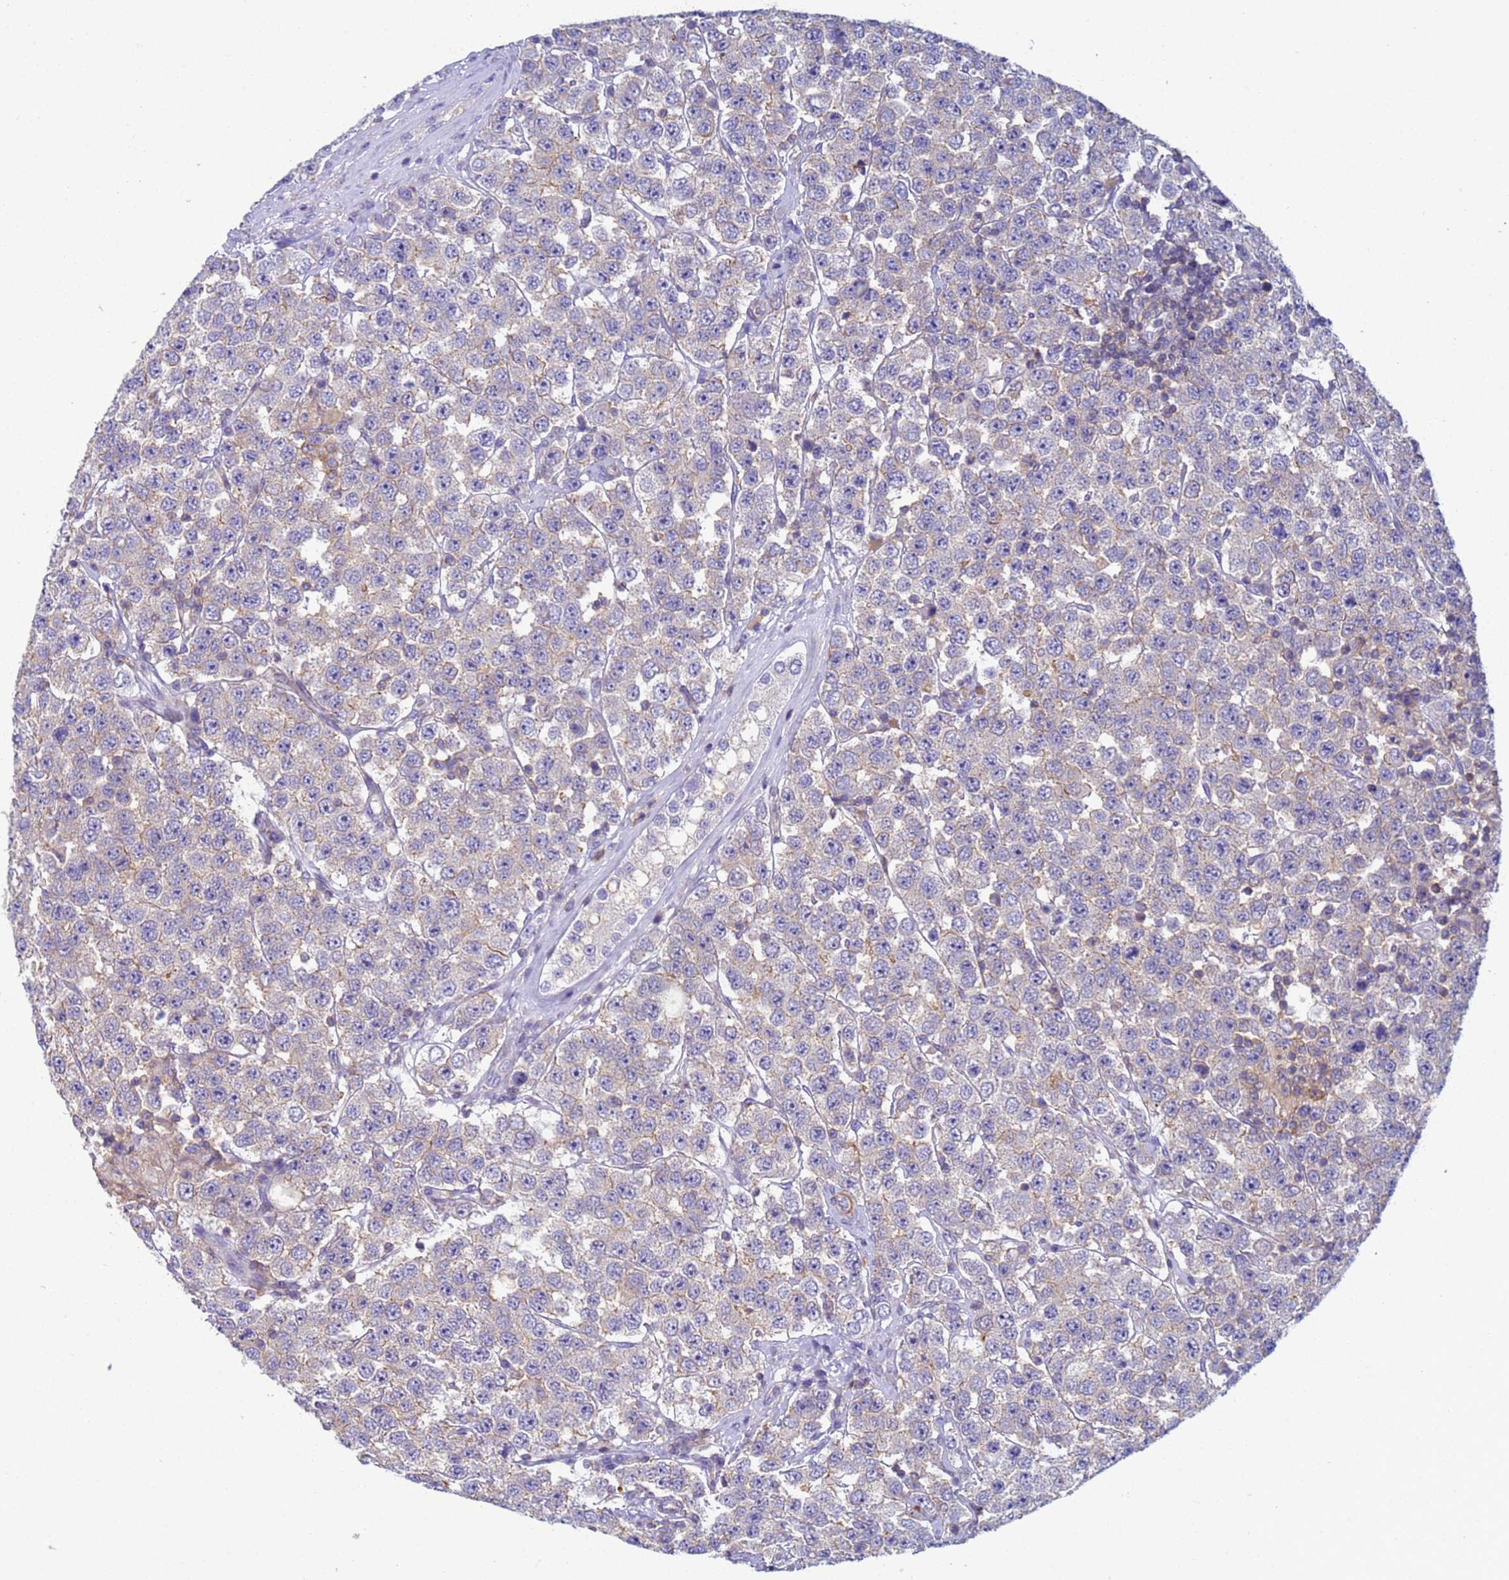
{"staining": {"intensity": "weak", "quantity": "<25%", "location": "cytoplasmic/membranous"}, "tissue": "testis cancer", "cell_type": "Tumor cells", "image_type": "cancer", "snomed": [{"axis": "morphology", "description": "Seminoma, NOS"}, {"axis": "topography", "description": "Testis"}], "caption": "The micrograph reveals no significant positivity in tumor cells of testis seminoma.", "gene": "KLHL13", "patient": {"sex": "male", "age": 28}}